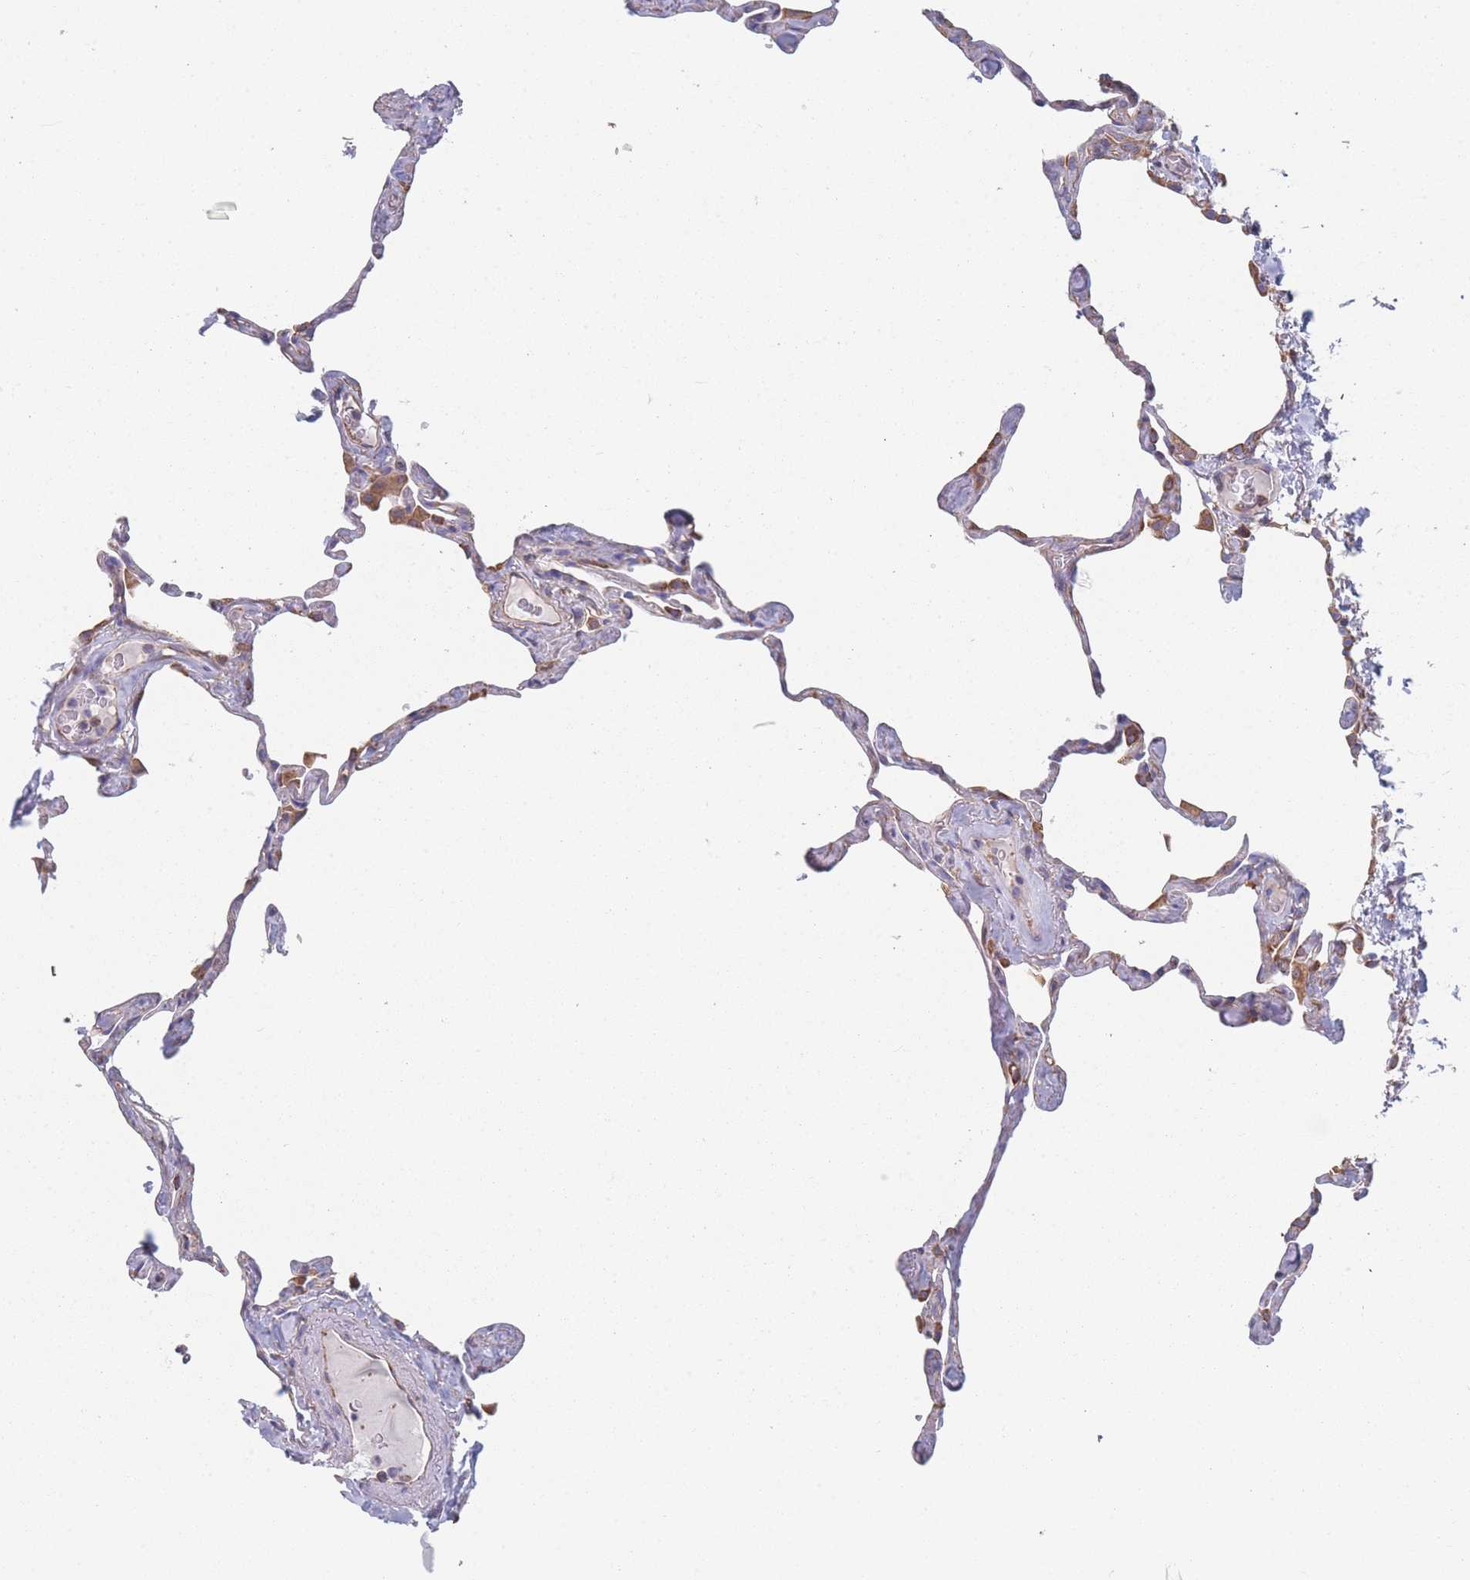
{"staining": {"intensity": "negative", "quantity": "none", "location": "none"}, "tissue": "lung", "cell_type": "Alveolar cells", "image_type": "normal", "snomed": [{"axis": "morphology", "description": "Normal tissue, NOS"}, {"axis": "topography", "description": "Lung"}], "caption": "An image of lung stained for a protein exhibits no brown staining in alveolar cells. (Brightfield microscopy of DAB (3,3'-diaminobenzidine) IHC at high magnification).", "gene": "OR7C2", "patient": {"sex": "male", "age": 65}}